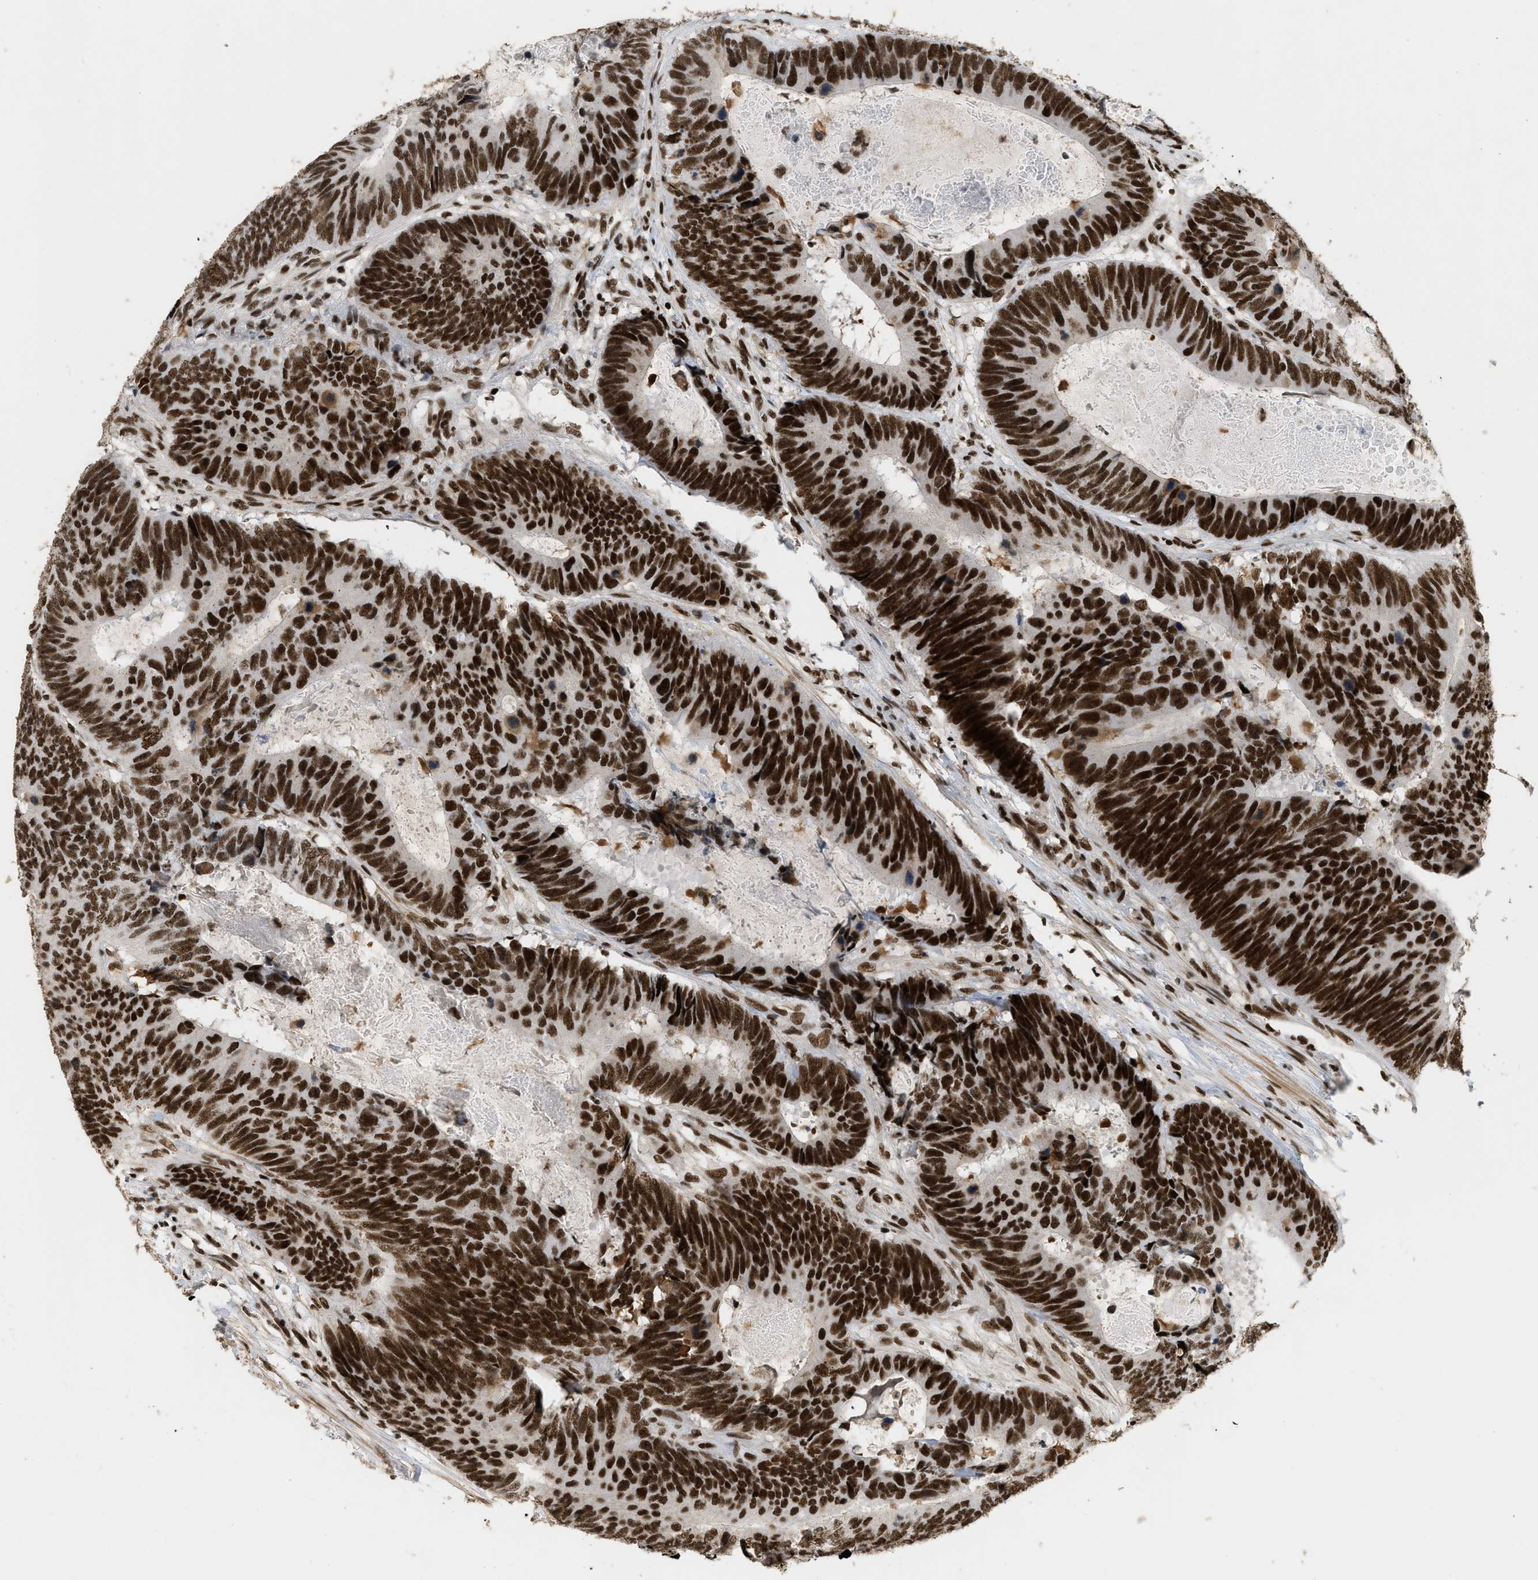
{"staining": {"intensity": "strong", "quantity": ">75%", "location": "nuclear"}, "tissue": "colorectal cancer", "cell_type": "Tumor cells", "image_type": "cancer", "snomed": [{"axis": "morphology", "description": "Adenocarcinoma, NOS"}, {"axis": "topography", "description": "Colon"}], "caption": "Immunohistochemical staining of colorectal cancer (adenocarcinoma) displays high levels of strong nuclear protein positivity in approximately >75% of tumor cells.", "gene": "SMARCB1", "patient": {"sex": "male", "age": 56}}